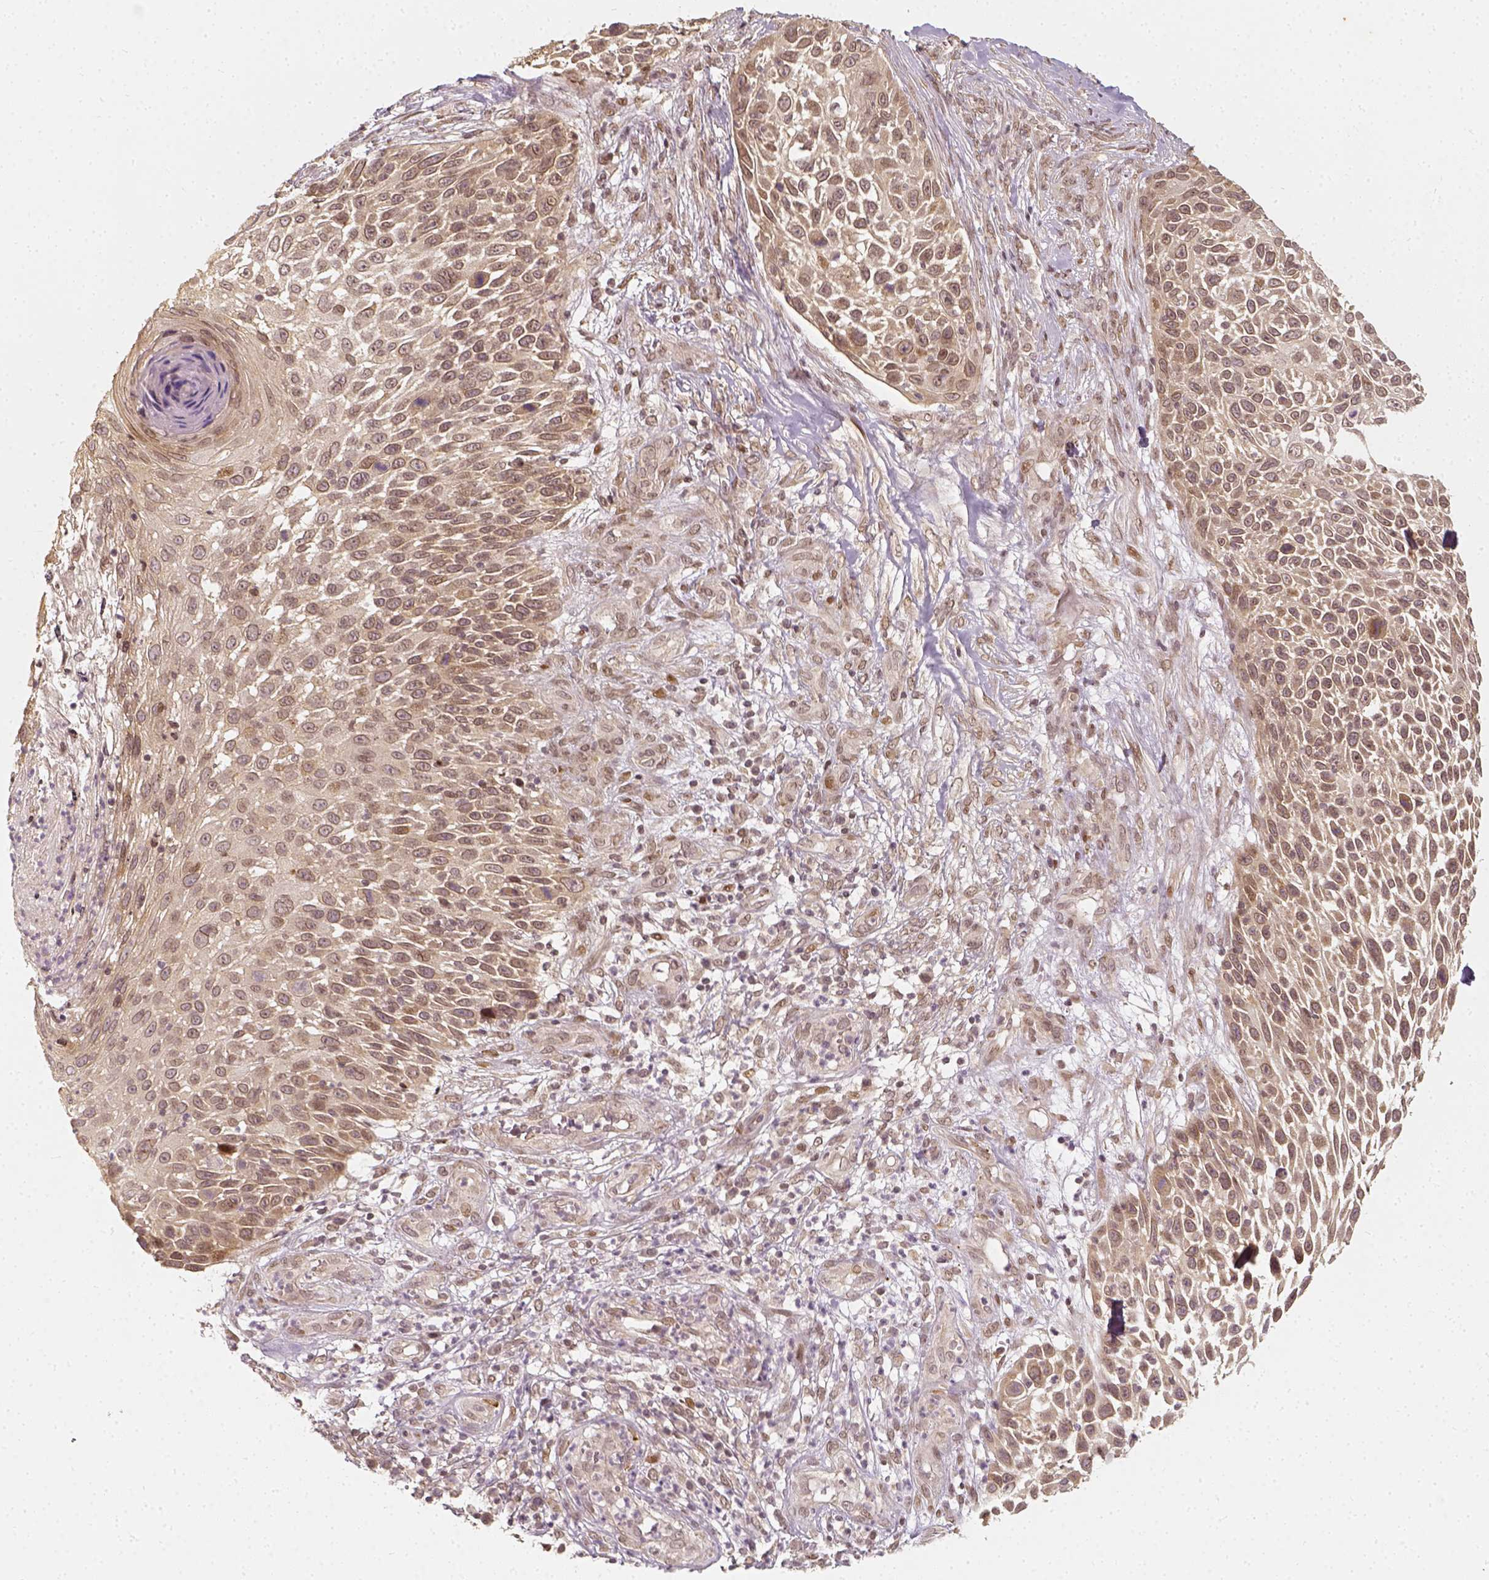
{"staining": {"intensity": "weak", "quantity": ">75%", "location": "cytoplasmic/membranous"}, "tissue": "skin cancer", "cell_type": "Tumor cells", "image_type": "cancer", "snomed": [{"axis": "morphology", "description": "Squamous cell carcinoma, NOS"}, {"axis": "topography", "description": "Skin"}], "caption": "About >75% of tumor cells in skin squamous cell carcinoma display weak cytoplasmic/membranous protein staining as visualized by brown immunohistochemical staining.", "gene": "ZMAT3", "patient": {"sex": "male", "age": 92}}